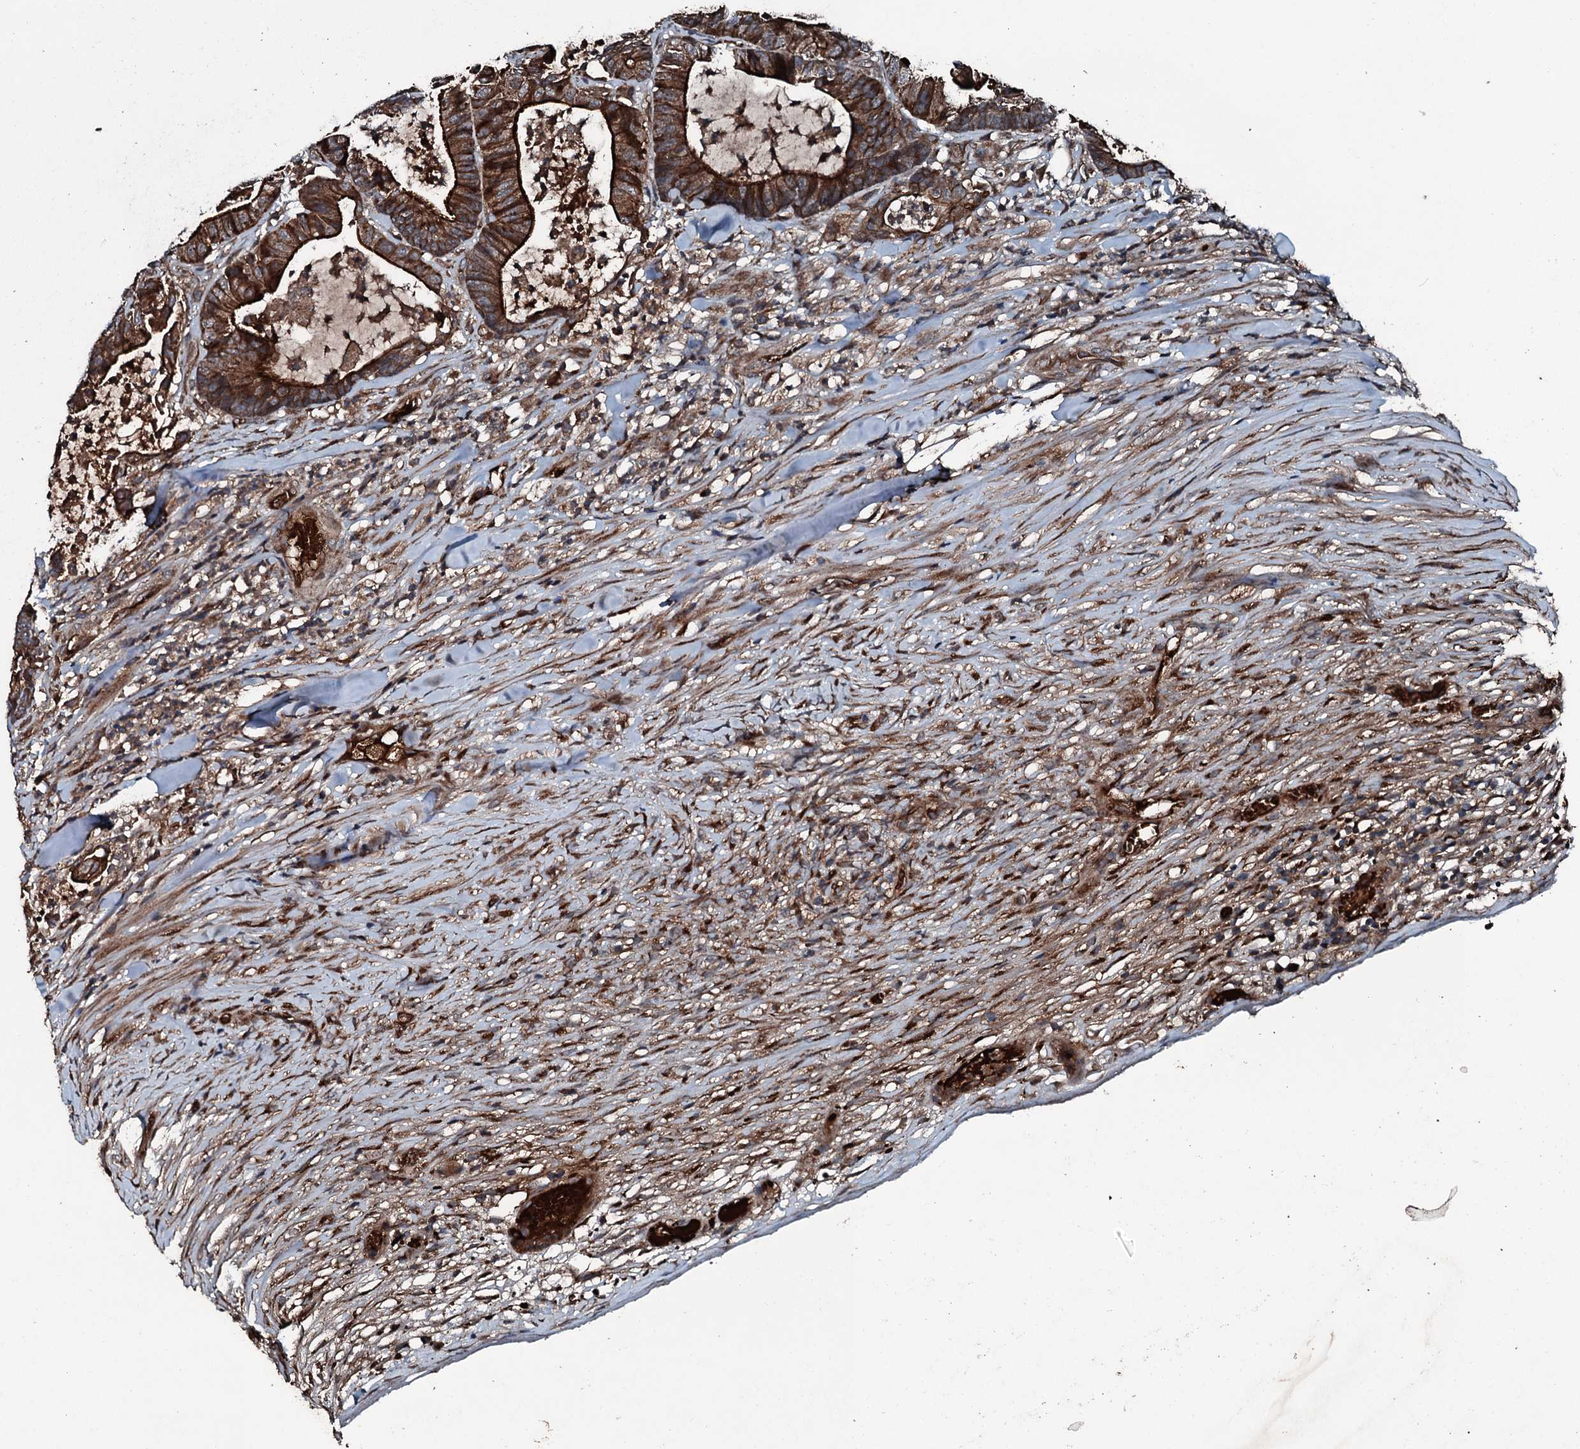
{"staining": {"intensity": "strong", "quantity": ">75%", "location": "cytoplasmic/membranous"}, "tissue": "colorectal cancer", "cell_type": "Tumor cells", "image_type": "cancer", "snomed": [{"axis": "morphology", "description": "Adenocarcinoma, NOS"}, {"axis": "topography", "description": "Colon"}], "caption": "A high-resolution image shows immunohistochemistry (IHC) staining of adenocarcinoma (colorectal), which demonstrates strong cytoplasmic/membranous positivity in about >75% of tumor cells. The protein of interest is stained brown, and the nuclei are stained in blue (DAB (3,3'-diaminobenzidine) IHC with brightfield microscopy, high magnification).", "gene": "TRIM7", "patient": {"sex": "female", "age": 84}}